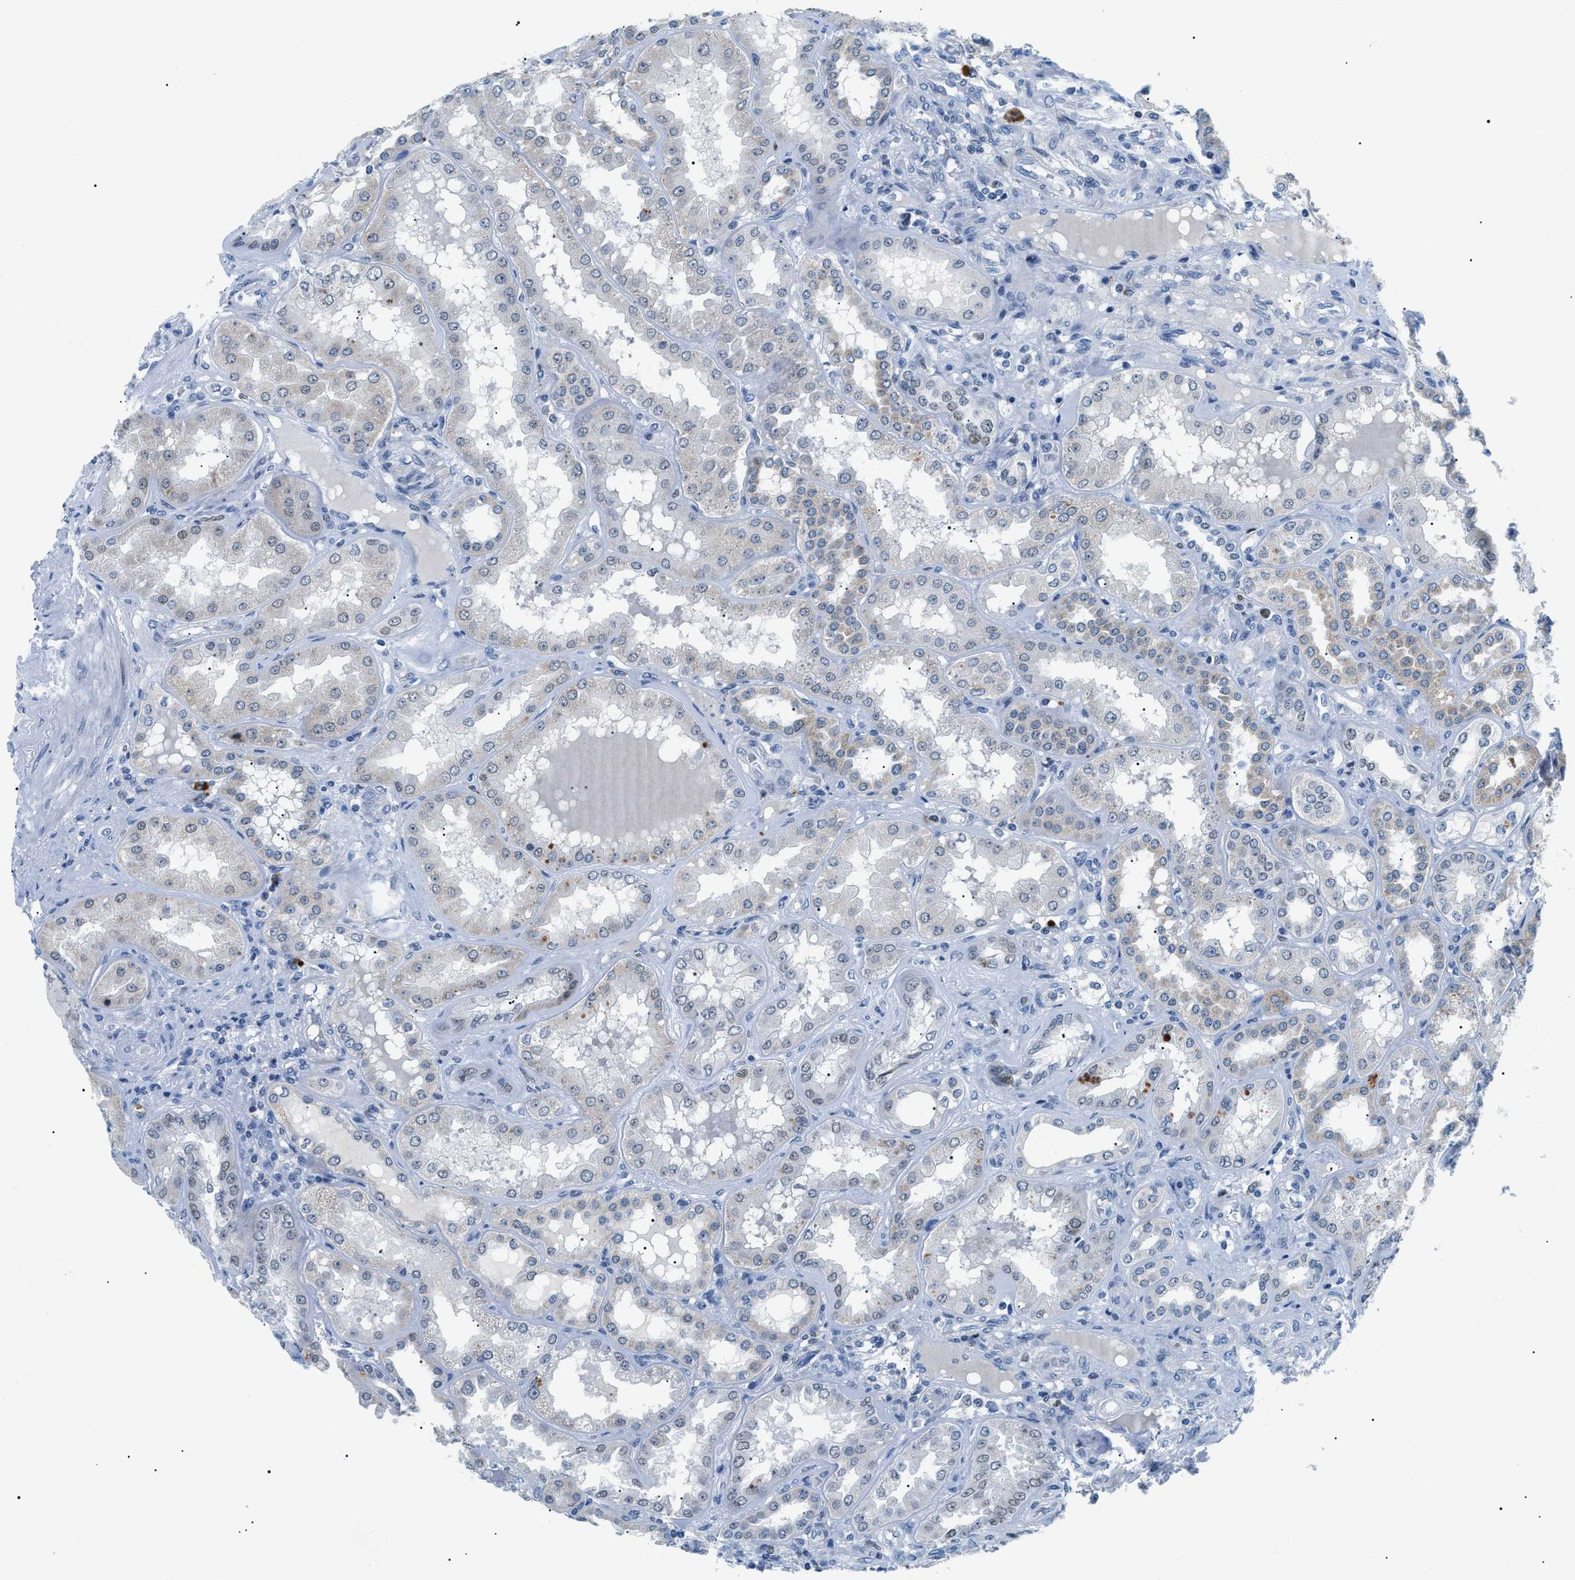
{"staining": {"intensity": "negative", "quantity": "none", "location": "none"}, "tissue": "kidney", "cell_type": "Cells in glomeruli", "image_type": "normal", "snomed": [{"axis": "morphology", "description": "Normal tissue, NOS"}, {"axis": "topography", "description": "Kidney"}], "caption": "Immunohistochemical staining of normal kidney reveals no significant positivity in cells in glomeruli.", "gene": "SMARCC1", "patient": {"sex": "female", "age": 56}}